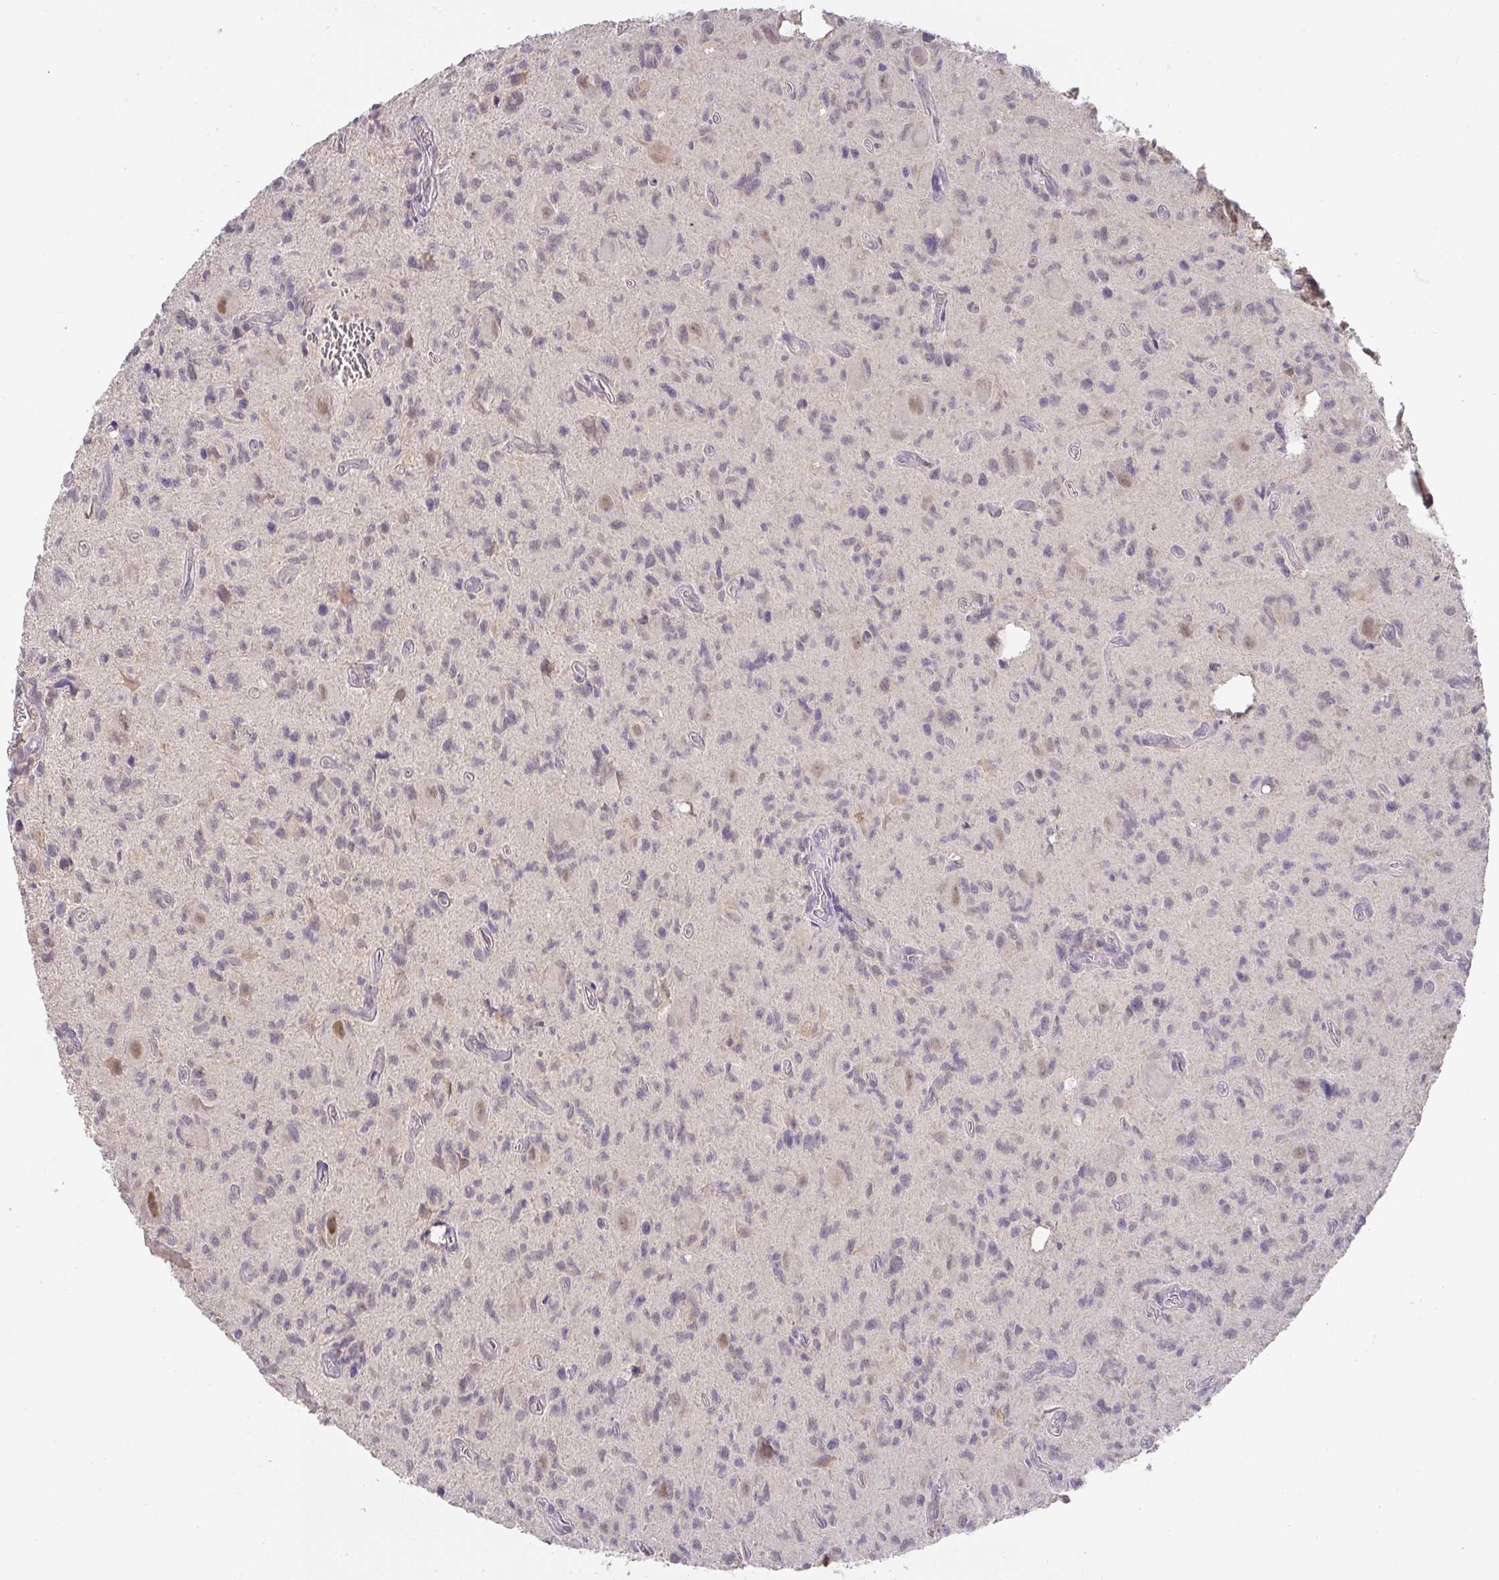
{"staining": {"intensity": "weak", "quantity": "<25%", "location": "nuclear"}, "tissue": "glioma", "cell_type": "Tumor cells", "image_type": "cancer", "snomed": [{"axis": "morphology", "description": "Glioma, malignant, High grade"}, {"axis": "topography", "description": "Brain"}], "caption": "The image shows no significant expression in tumor cells of malignant glioma (high-grade). (DAB (3,3'-diaminobenzidine) immunohistochemistry with hematoxylin counter stain).", "gene": "FOXN4", "patient": {"sex": "male", "age": 76}}